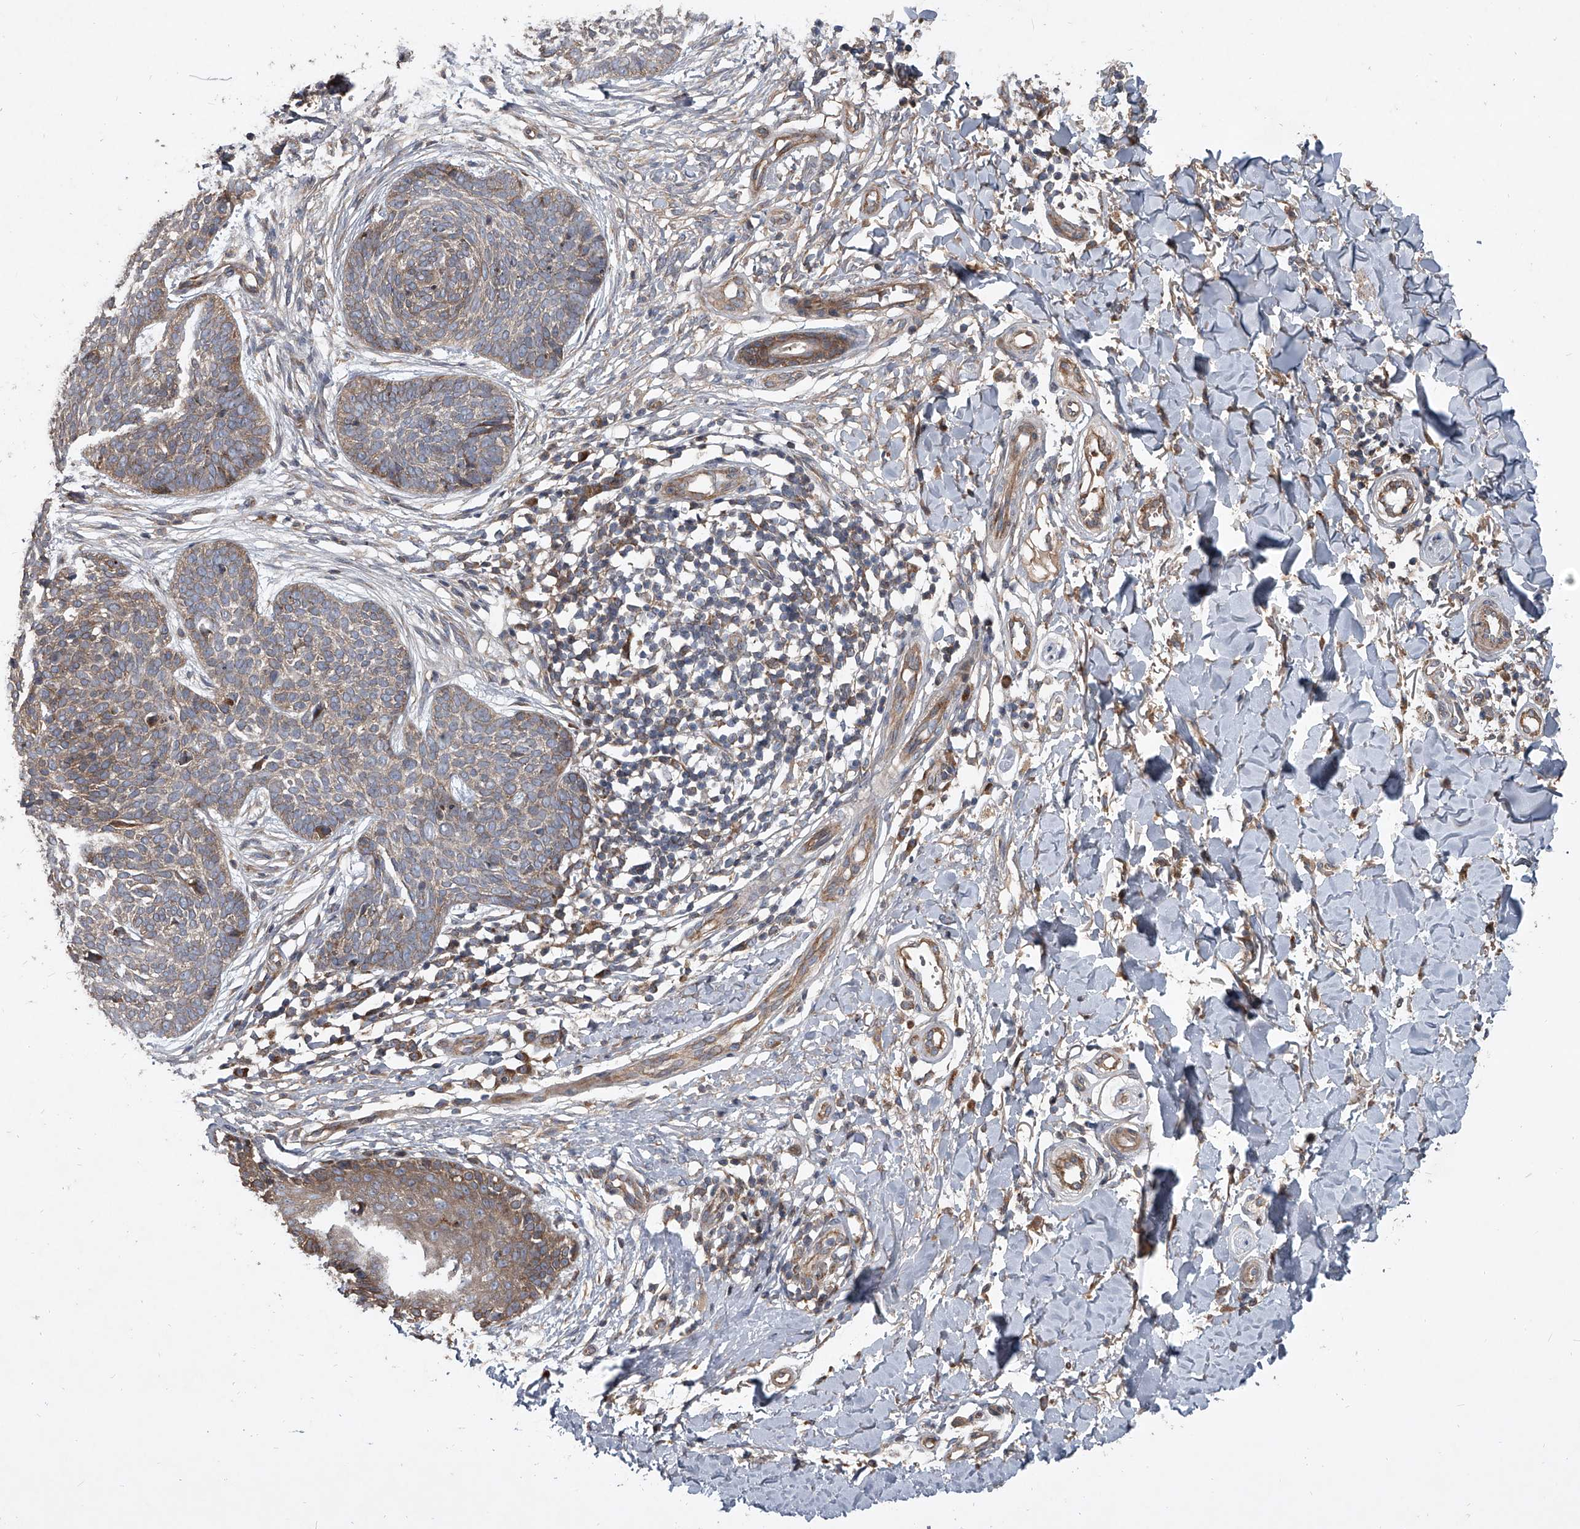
{"staining": {"intensity": "weak", "quantity": "25%-75%", "location": "cytoplasmic/membranous"}, "tissue": "skin cancer", "cell_type": "Tumor cells", "image_type": "cancer", "snomed": [{"axis": "morphology", "description": "Basal cell carcinoma"}, {"axis": "topography", "description": "Skin"}], "caption": "Protein positivity by IHC reveals weak cytoplasmic/membranous expression in approximately 25%-75% of tumor cells in basal cell carcinoma (skin).", "gene": "EVA1C", "patient": {"sex": "female", "age": 64}}